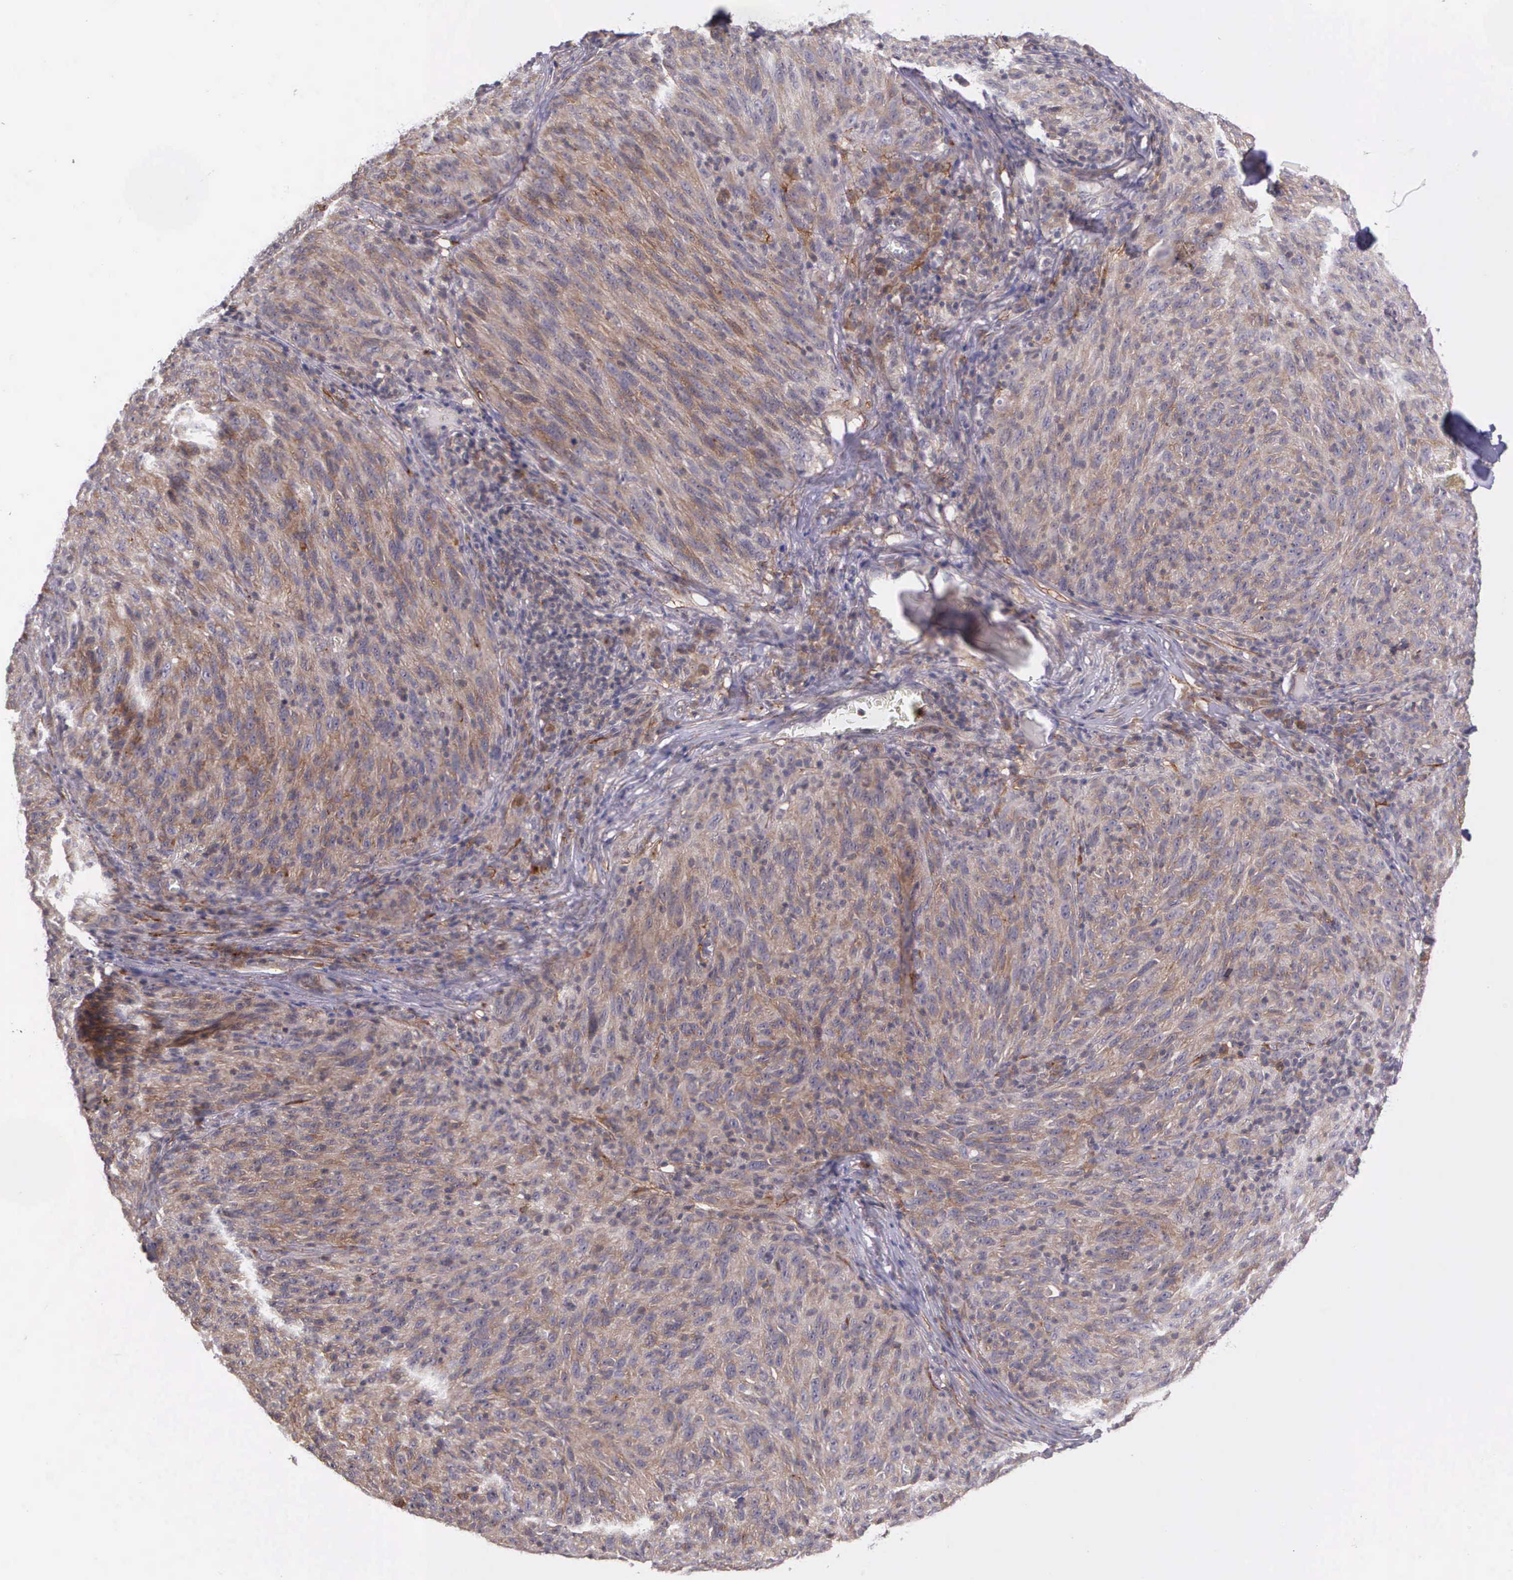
{"staining": {"intensity": "weak", "quantity": "25%-75%", "location": "cytoplasmic/membranous"}, "tissue": "melanoma", "cell_type": "Tumor cells", "image_type": "cancer", "snomed": [{"axis": "morphology", "description": "Malignant melanoma, NOS"}, {"axis": "topography", "description": "Skin"}], "caption": "Immunohistochemical staining of human malignant melanoma displays weak cytoplasmic/membranous protein staining in approximately 25%-75% of tumor cells.", "gene": "PRICKLE3", "patient": {"sex": "male", "age": 76}}